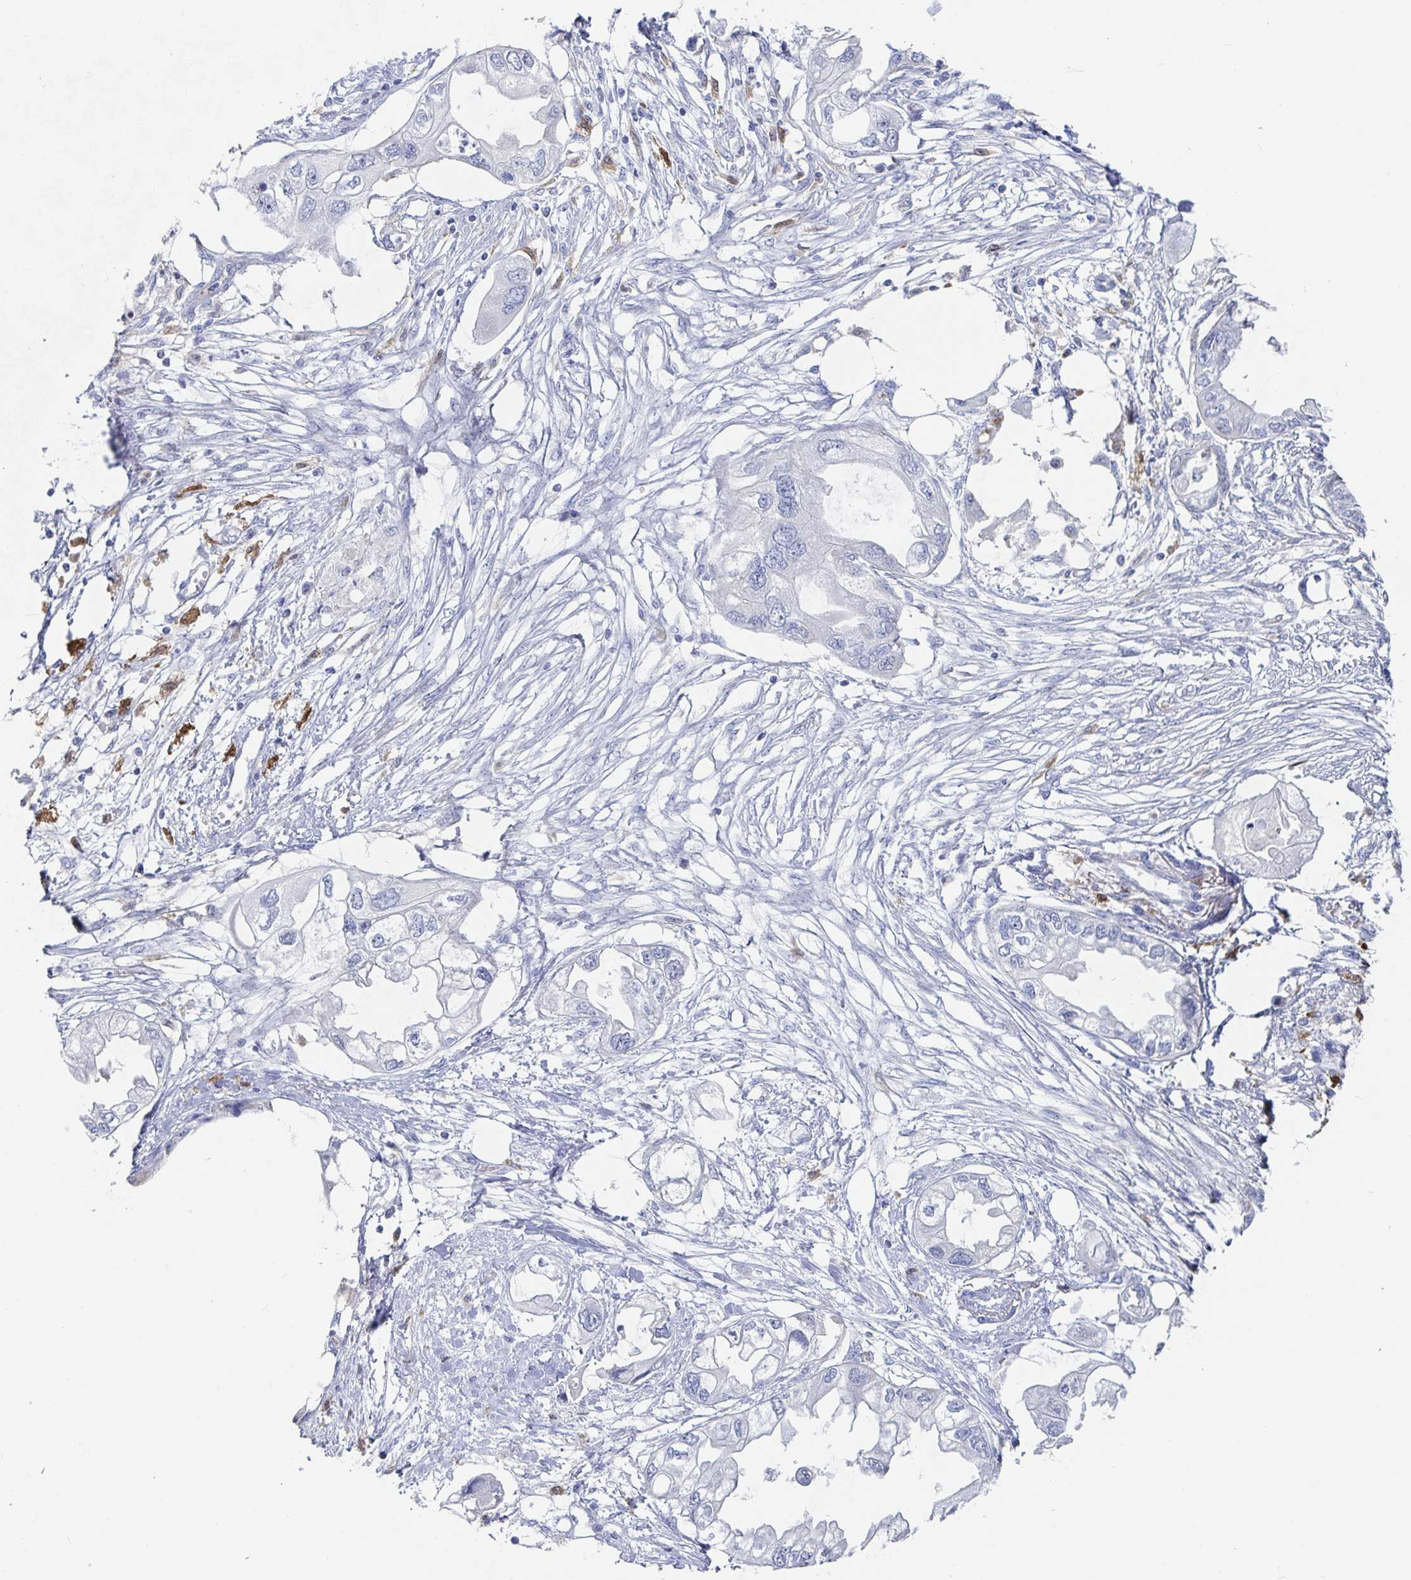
{"staining": {"intensity": "negative", "quantity": "none", "location": "none"}, "tissue": "endometrial cancer", "cell_type": "Tumor cells", "image_type": "cancer", "snomed": [{"axis": "morphology", "description": "Adenocarcinoma, NOS"}, {"axis": "morphology", "description": "Adenocarcinoma, metastatic, NOS"}, {"axis": "topography", "description": "Adipose tissue"}, {"axis": "topography", "description": "Endometrium"}], "caption": "Tumor cells are negative for protein expression in human metastatic adenocarcinoma (endometrial). (Brightfield microscopy of DAB immunohistochemistry at high magnification).", "gene": "OR2A4", "patient": {"sex": "female", "age": 67}}